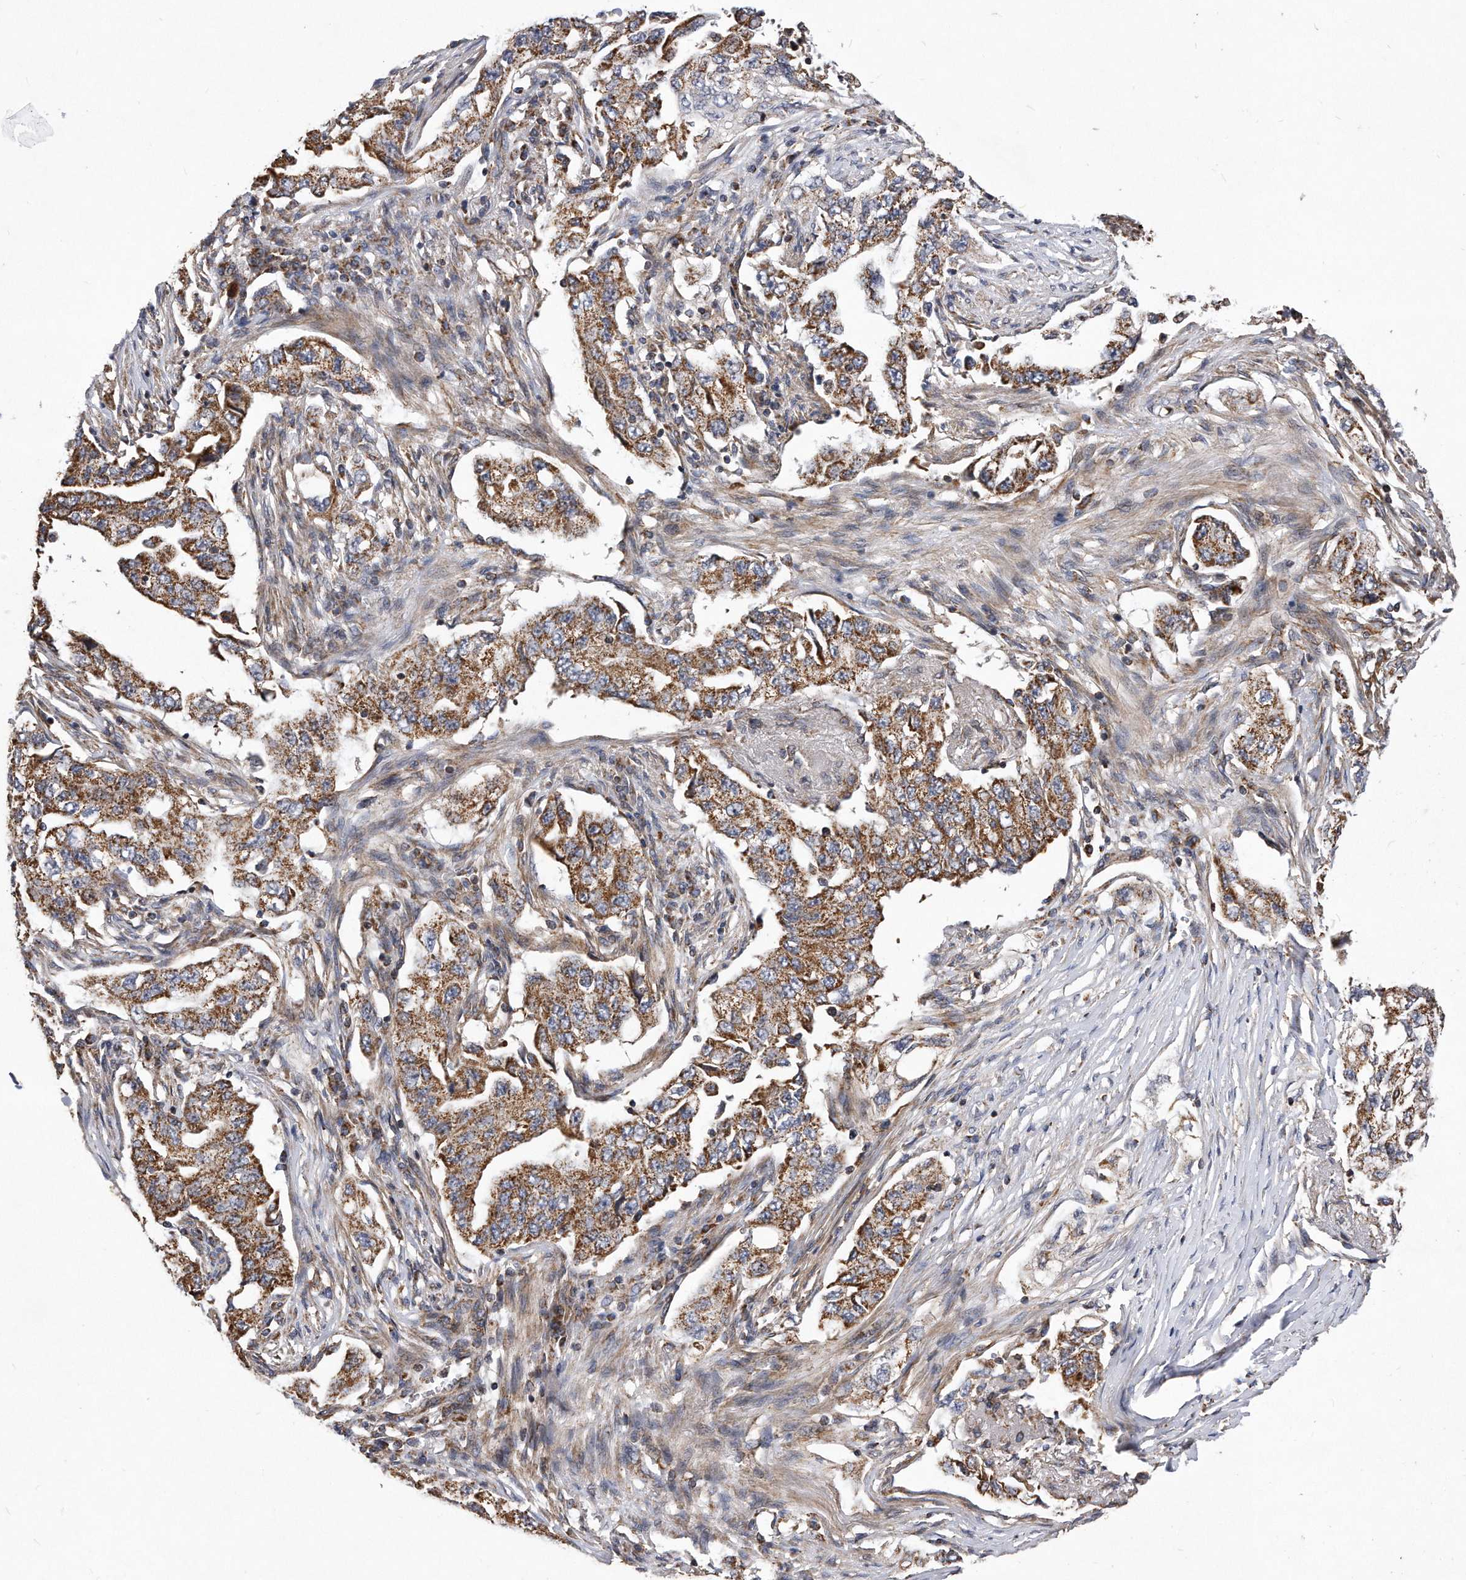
{"staining": {"intensity": "moderate", "quantity": ">75%", "location": "cytoplasmic/membranous"}, "tissue": "lung cancer", "cell_type": "Tumor cells", "image_type": "cancer", "snomed": [{"axis": "morphology", "description": "Adenocarcinoma, NOS"}, {"axis": "topography", "description": "Lung"}], "caption": "A medium amount of moderate cytoplasmic/membranous staining is seen in approximately >75% of tumor cells in lung adenocarcinoma tissue. (Stains: DAB (3,3'-diaminobenzidine) in brown, nuclei in blue, Microscopy: brightfield microscopy at high magnification).", "gene": "PPP5C", "patient": {"sex": "female", "age": 51}}